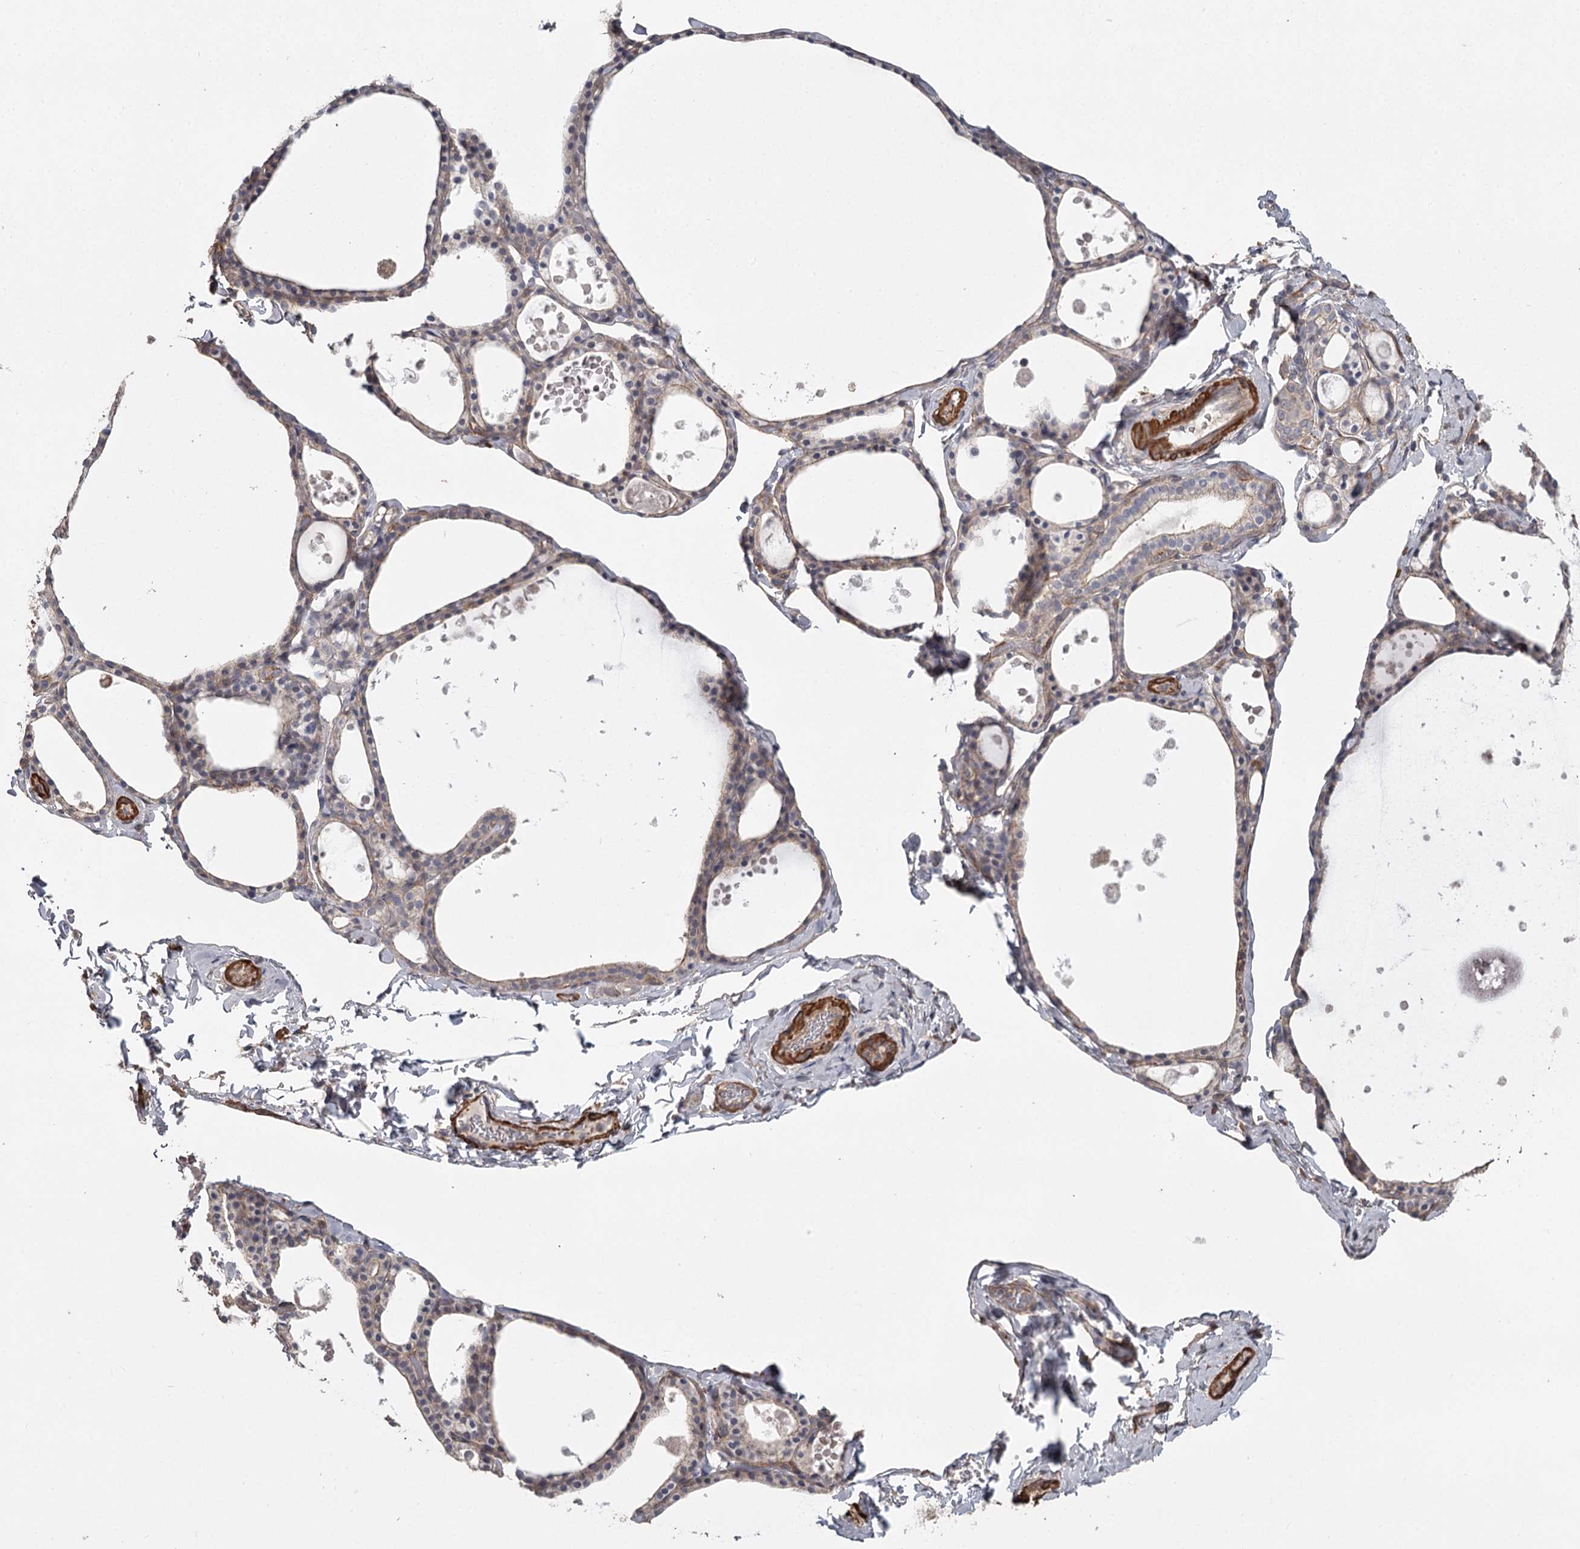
{"staining": {"intensity": "weak", "quantity": "<25%", "location": "cytoplasmic/membranous"}, "tissue": "thyroid gland", "cell_type": "Glandular cells", "image_type": "normal", "snomed": [{"axis": "morphology", "description": "Normal tissue, NOS"}, {"axis": "topography", "description": "Thyroid gland"}], "caption": "DAB (3,3'-diaminobenzidine) immunohistochemical staining of unremarkable thyroid gland shows no significant expression in glandular cells. (DAB immunohistochemistry (IHC) with hematoxylin counter stain).", "gene": "DHRS9", "patient": {"sex": "male", "age": 56}}